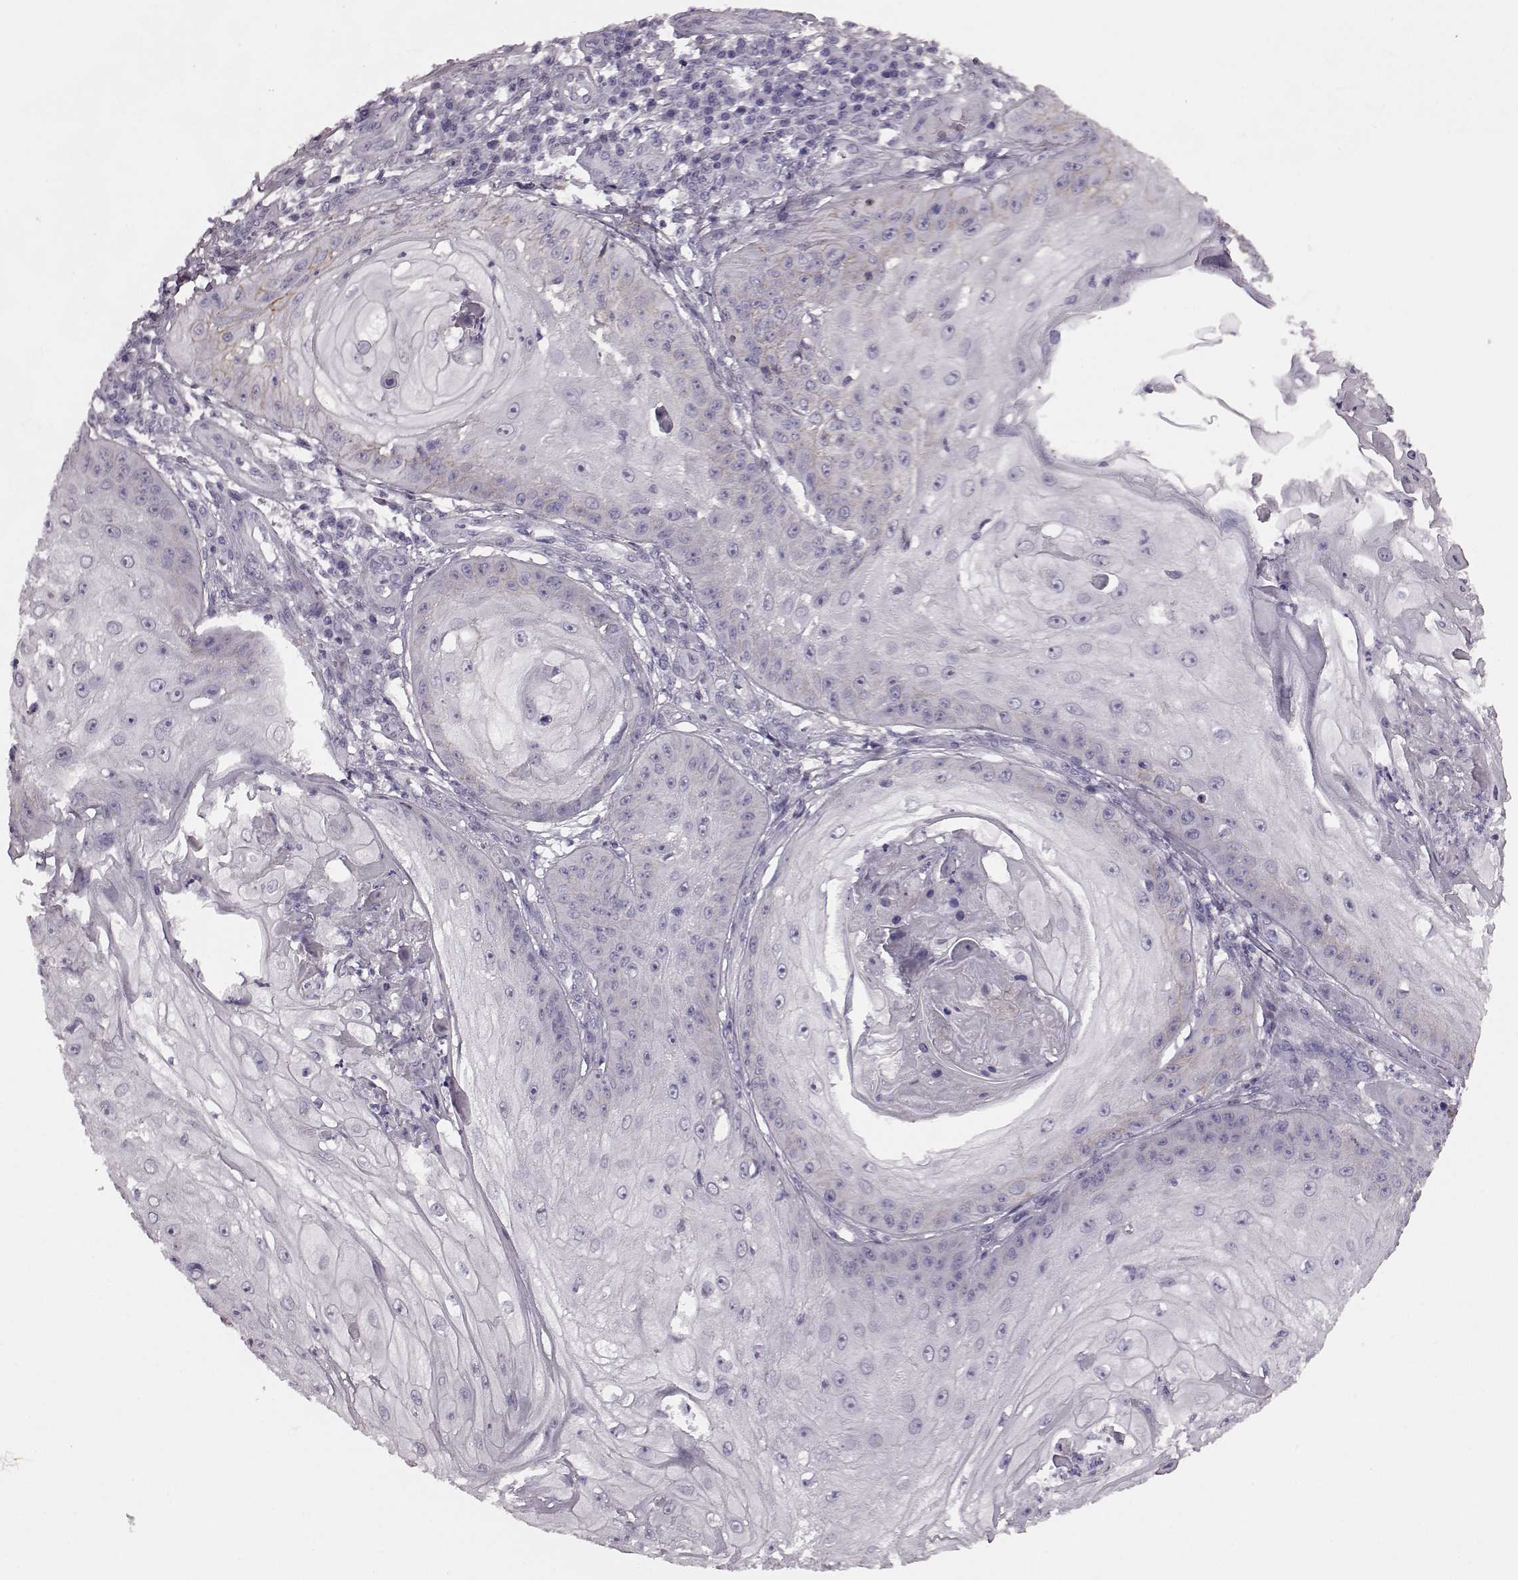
{"staining": {"intensity": "negative", "quantity": "none", "location": "none"}, "tissue": "skin cancer", "cell_type": "Tumor cells", "image_type": "cancer", "snomed": [{"axis": "morphology", "description": "Squamous cell carcinoma, NOS"}, {"axis": "topography", "description": "Skin"}], "caption": "Tumor cells show no significant expression in skin cancer (squamous cell carcinoma).", "gene": "CRYBA2", "patient": {"sex": "male", "age": 70}}